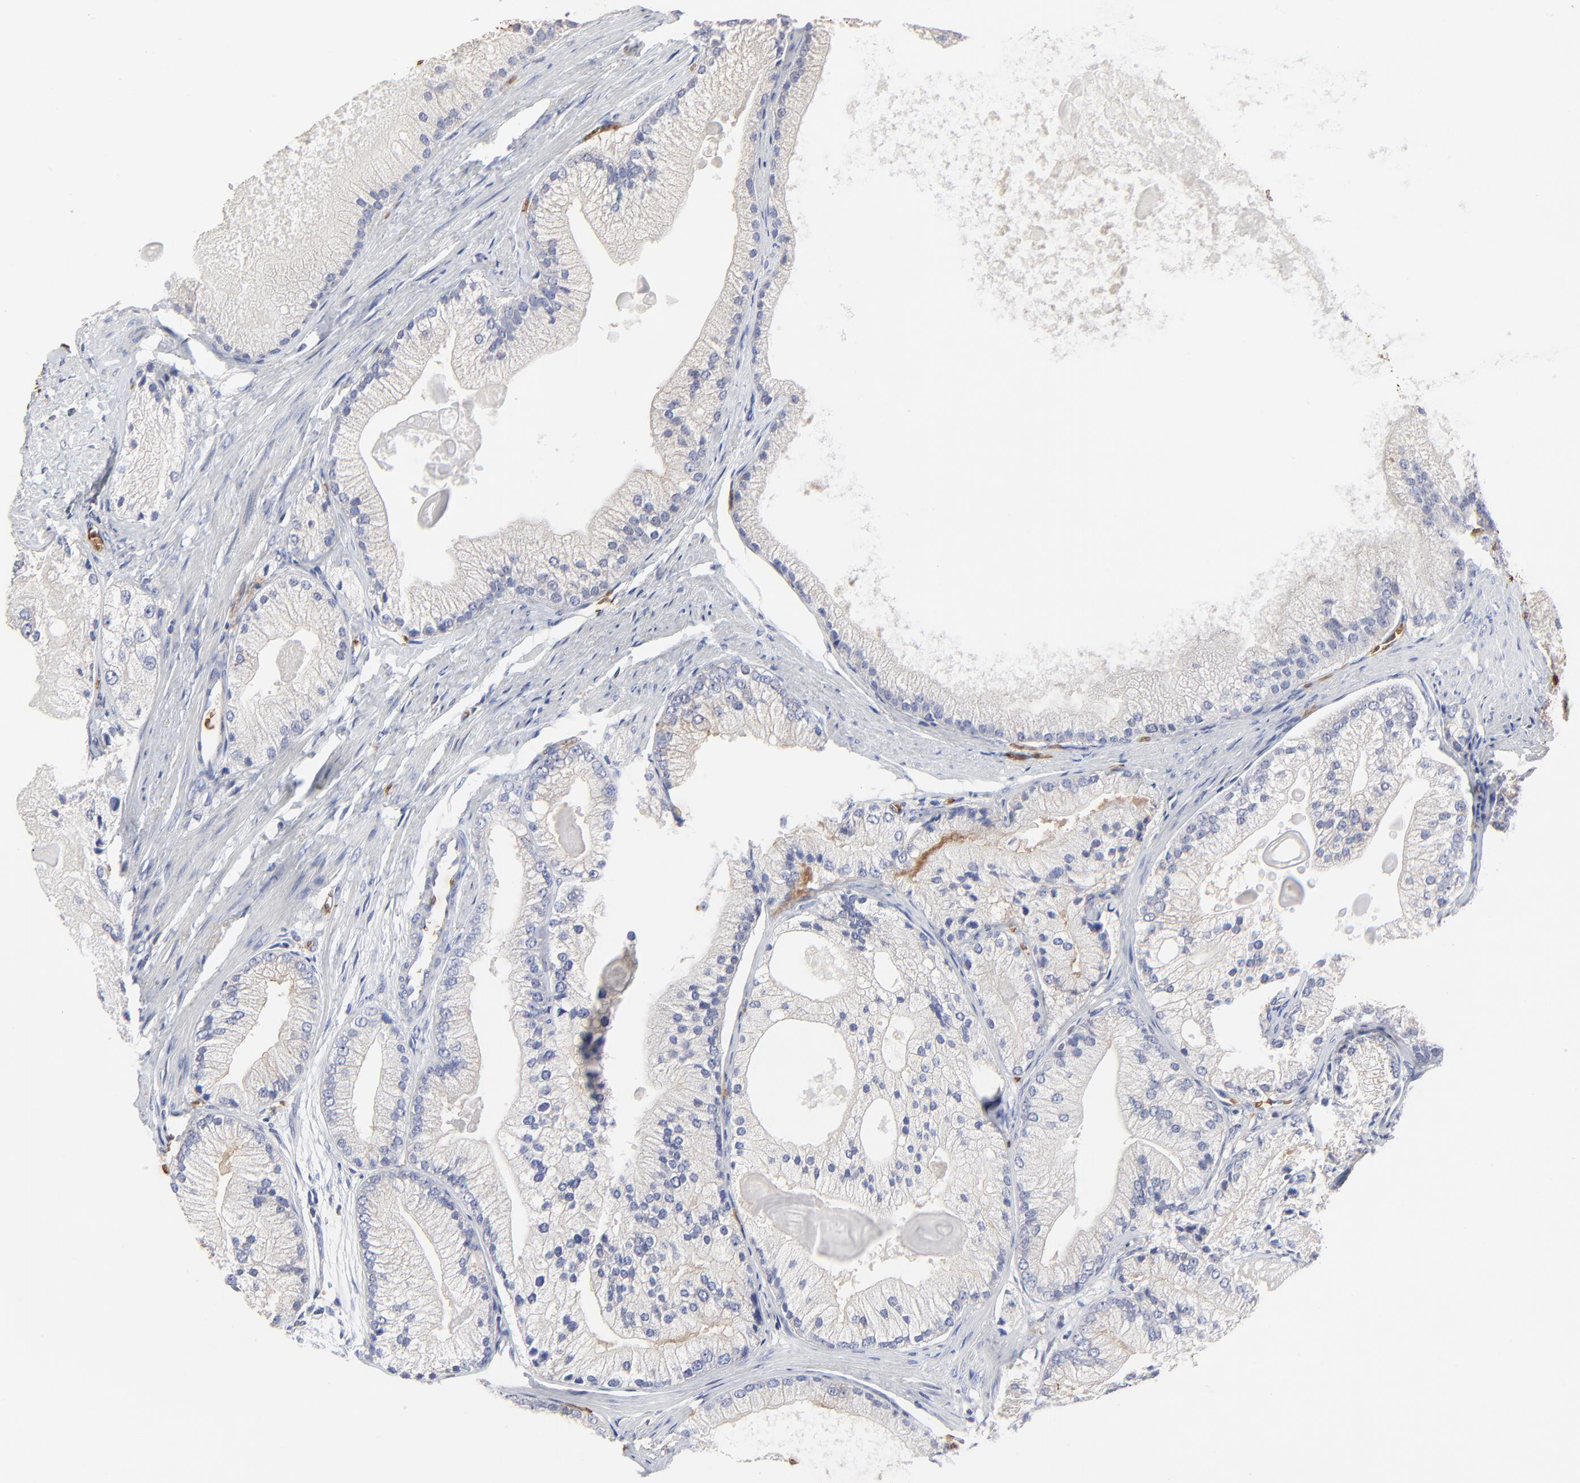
{"staining": {"intensity": "negative", "quantity": "none", "location": "none"}, "tissue": "prostate cancer", "cell_type": "Tumor cells", "image_type": "cancer", "snomed": [{"axis": "morphology", "description": "Adenocarcinoma, Low grade"}, {"axis": "topography", "description": "Prostate"}], "caption": "High power microscopy histopathology image of an immunohistochemistry histopathology image of prostate cancer (low-grade adenocarcinoma), revealing no significant positivity in tumor cells. (DAB IHC, high magnification).", "gene": "PAG1", "patient": {"sex": "male", "age": 69}}